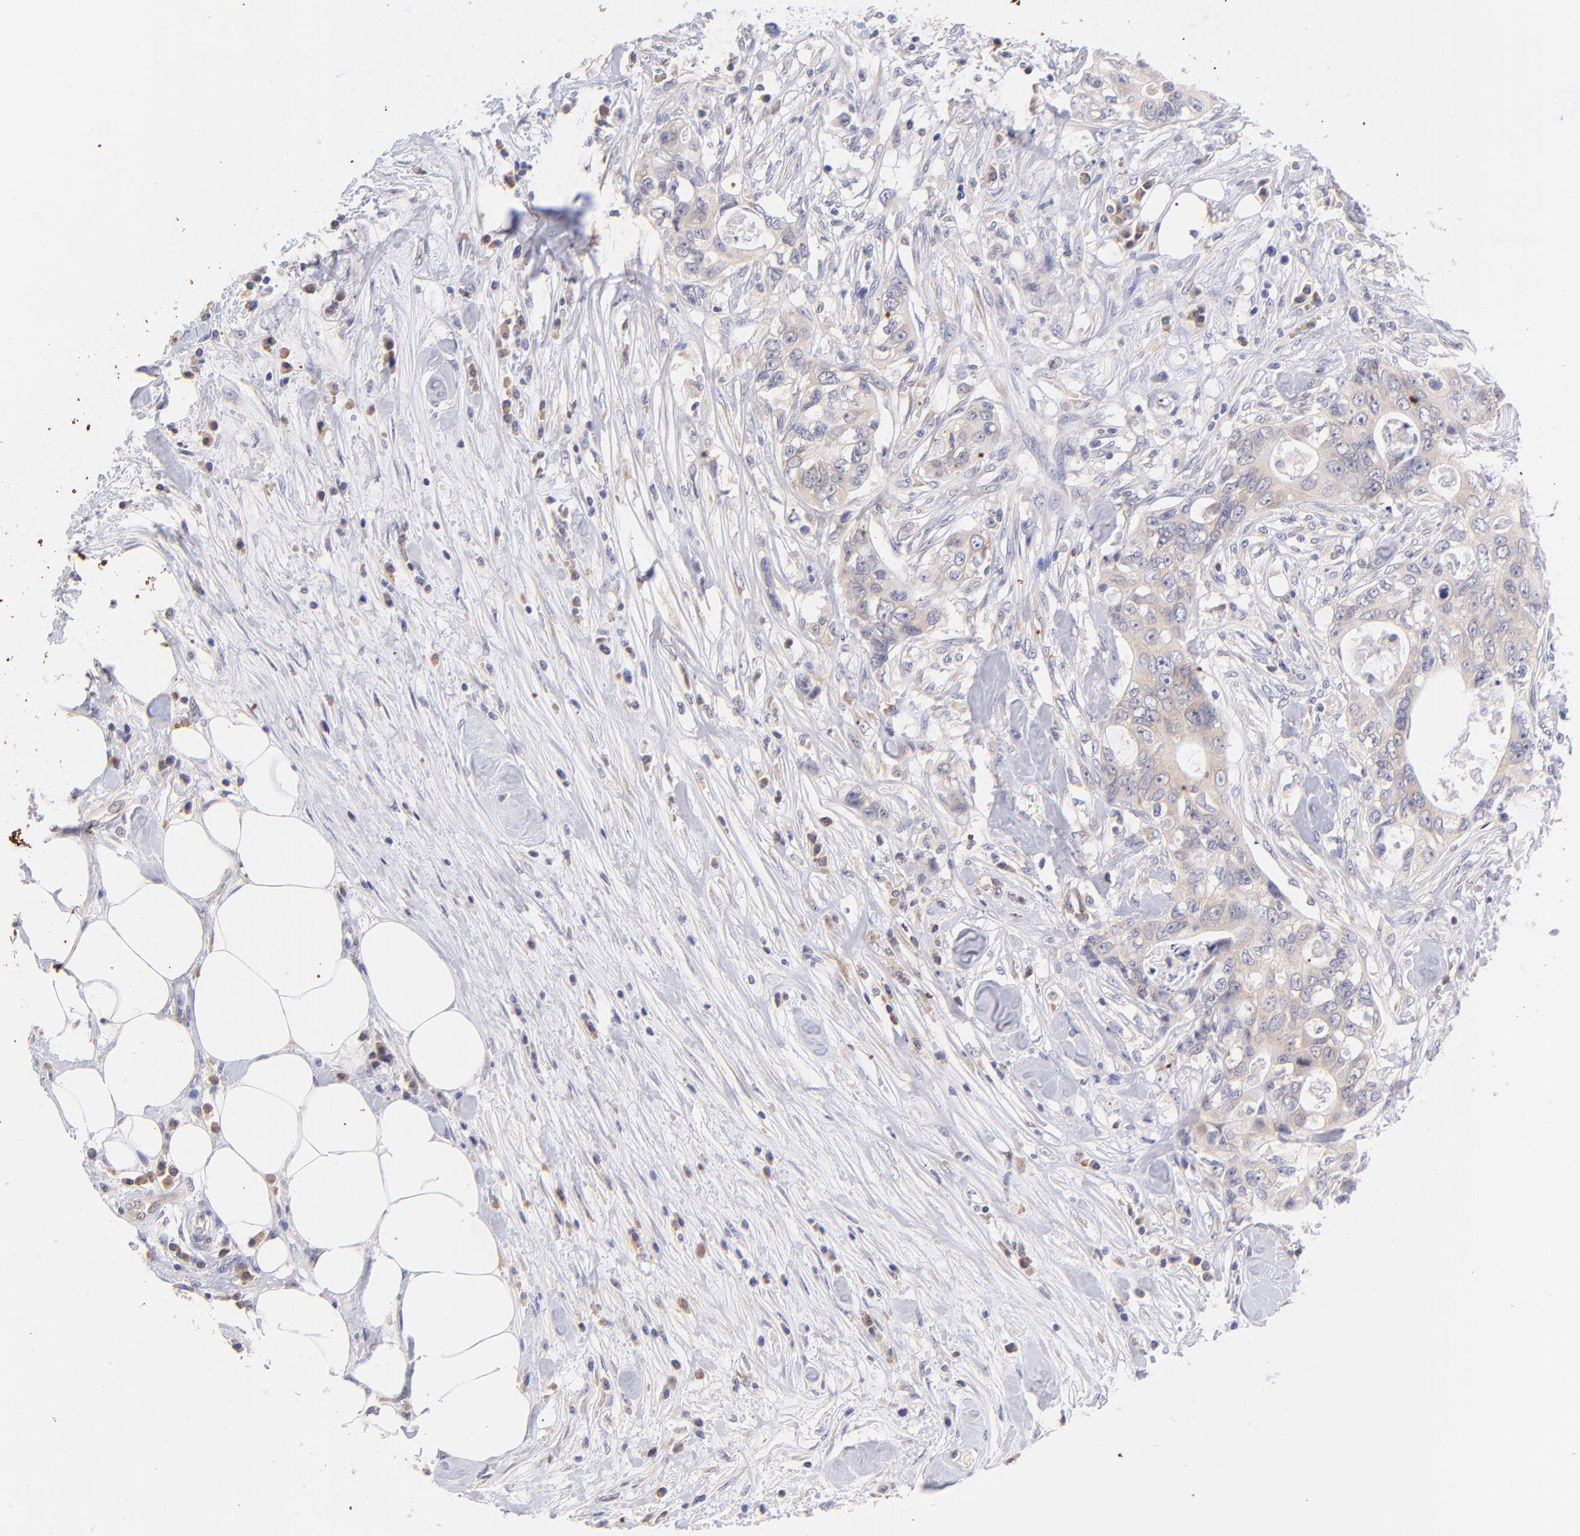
{"staining": {"intensity": "weak", "quantity": "25%-75%", "location": "cytoplasmic/membranous"}, "tissue": "colorectal cancer", "cell_type": "Tumor cells", "image_type": "cancer", "snomed": [{"axis": "morphology", "description": "Adenocarcinoma, NOS"}, {"axis": "topography", "description": "Rectum"}], "caption": "Colorectal adenocarcinoma stained for a protein (brown) reveals weak cytoplasmic/membranous positive positivity in approximately 25%-75% of tumor cells.", "gene": "RPL11", "patient": {"sex": "female", "age": 57}}